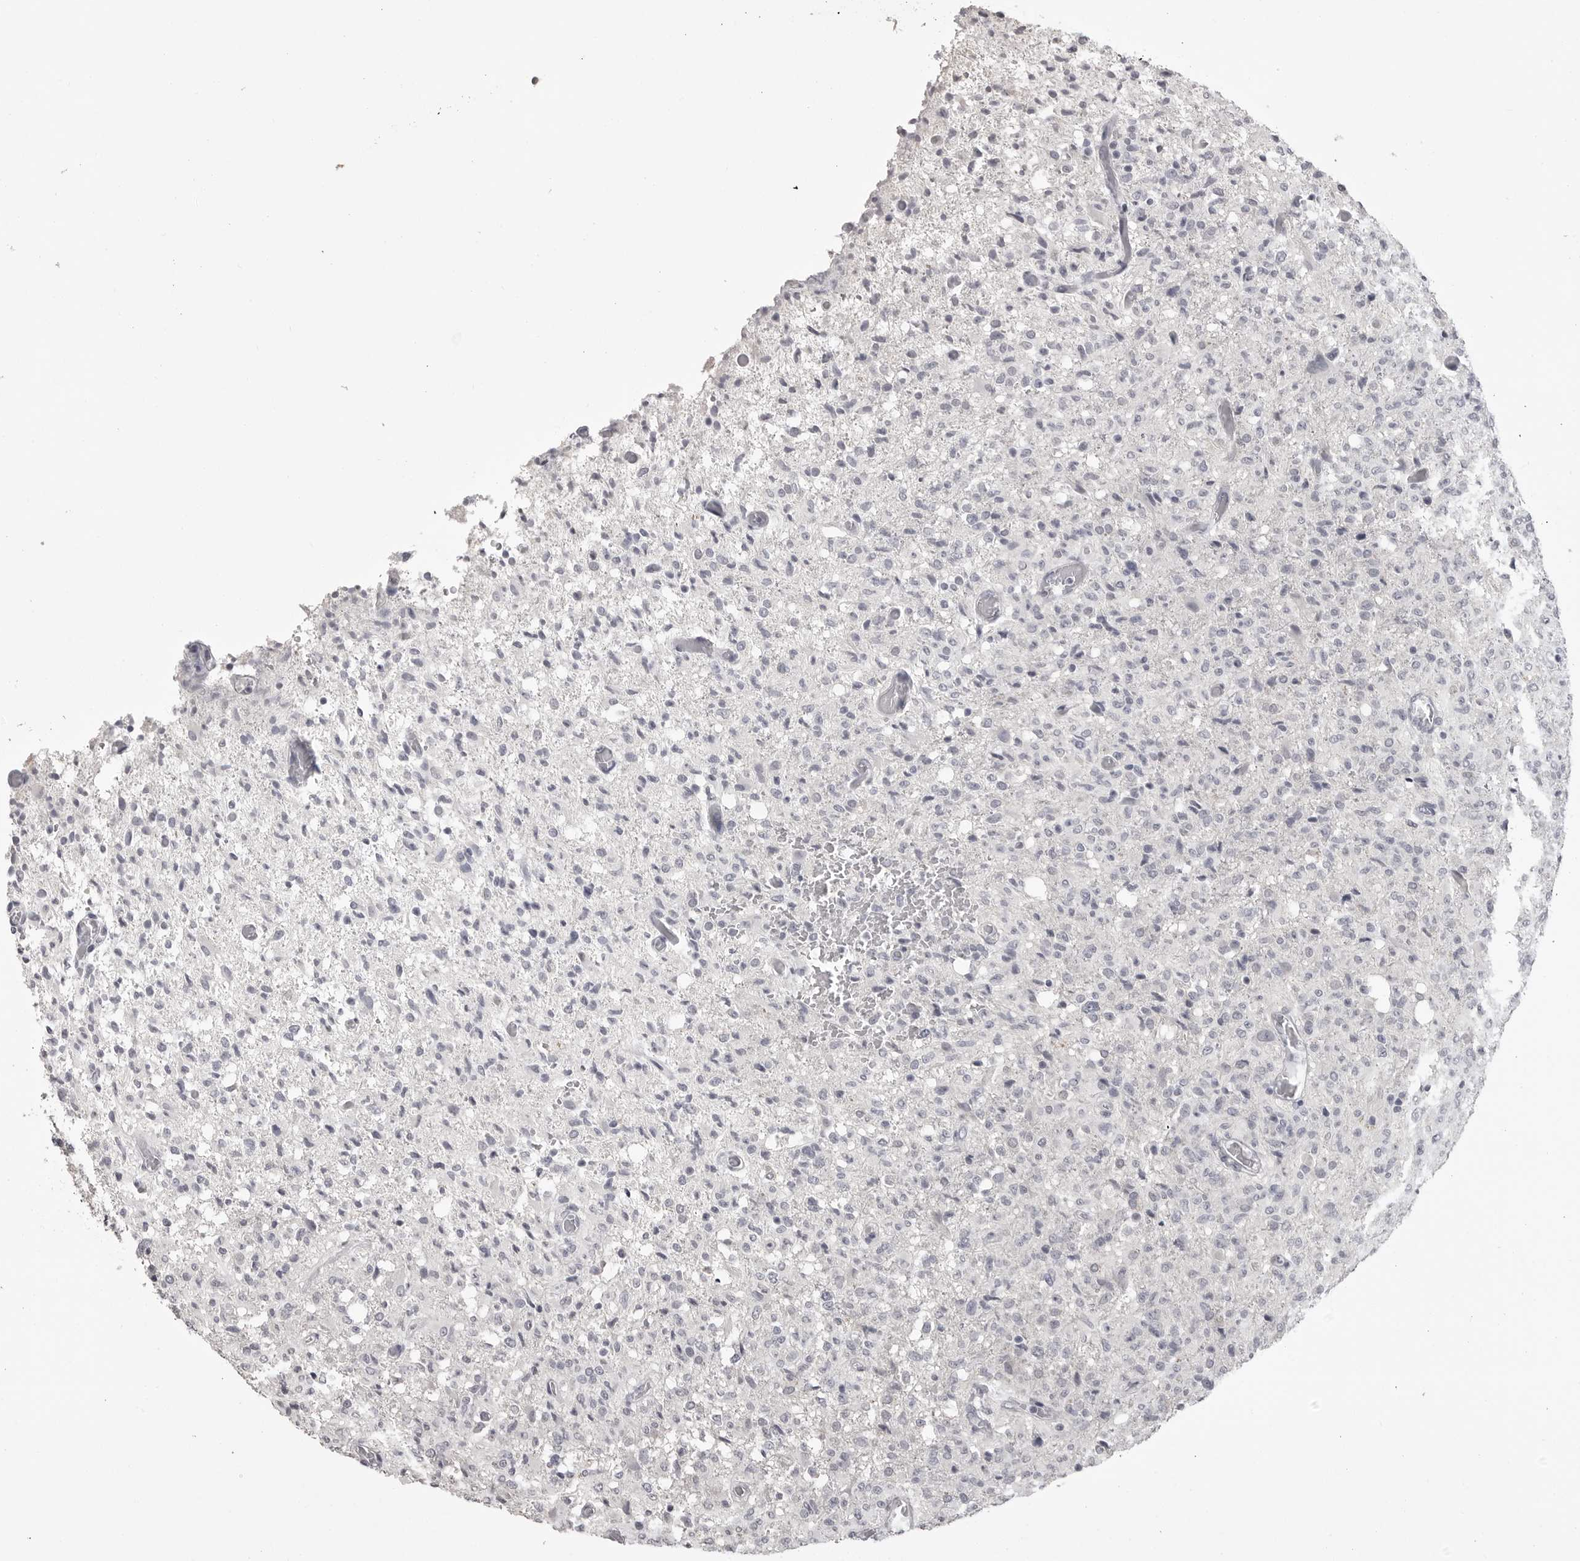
{"staining": {"intensity": "negative", "quantity": "none", "location": "none"}, "tissue": "glioma", "cell_type": "Tumor cells", "image_type": "cancer", "snomed": [{"axis": "morphology", "description": "Glioma, malignant, High grade"}, {"axis": "topography", "description": "Brain"}], "caption": "Immunohistochemical staining of human glioma demonstrates no significant positivity in tumor cells.", "gene": "GPN2", "patient": {"sex": "female", "age": 57}}